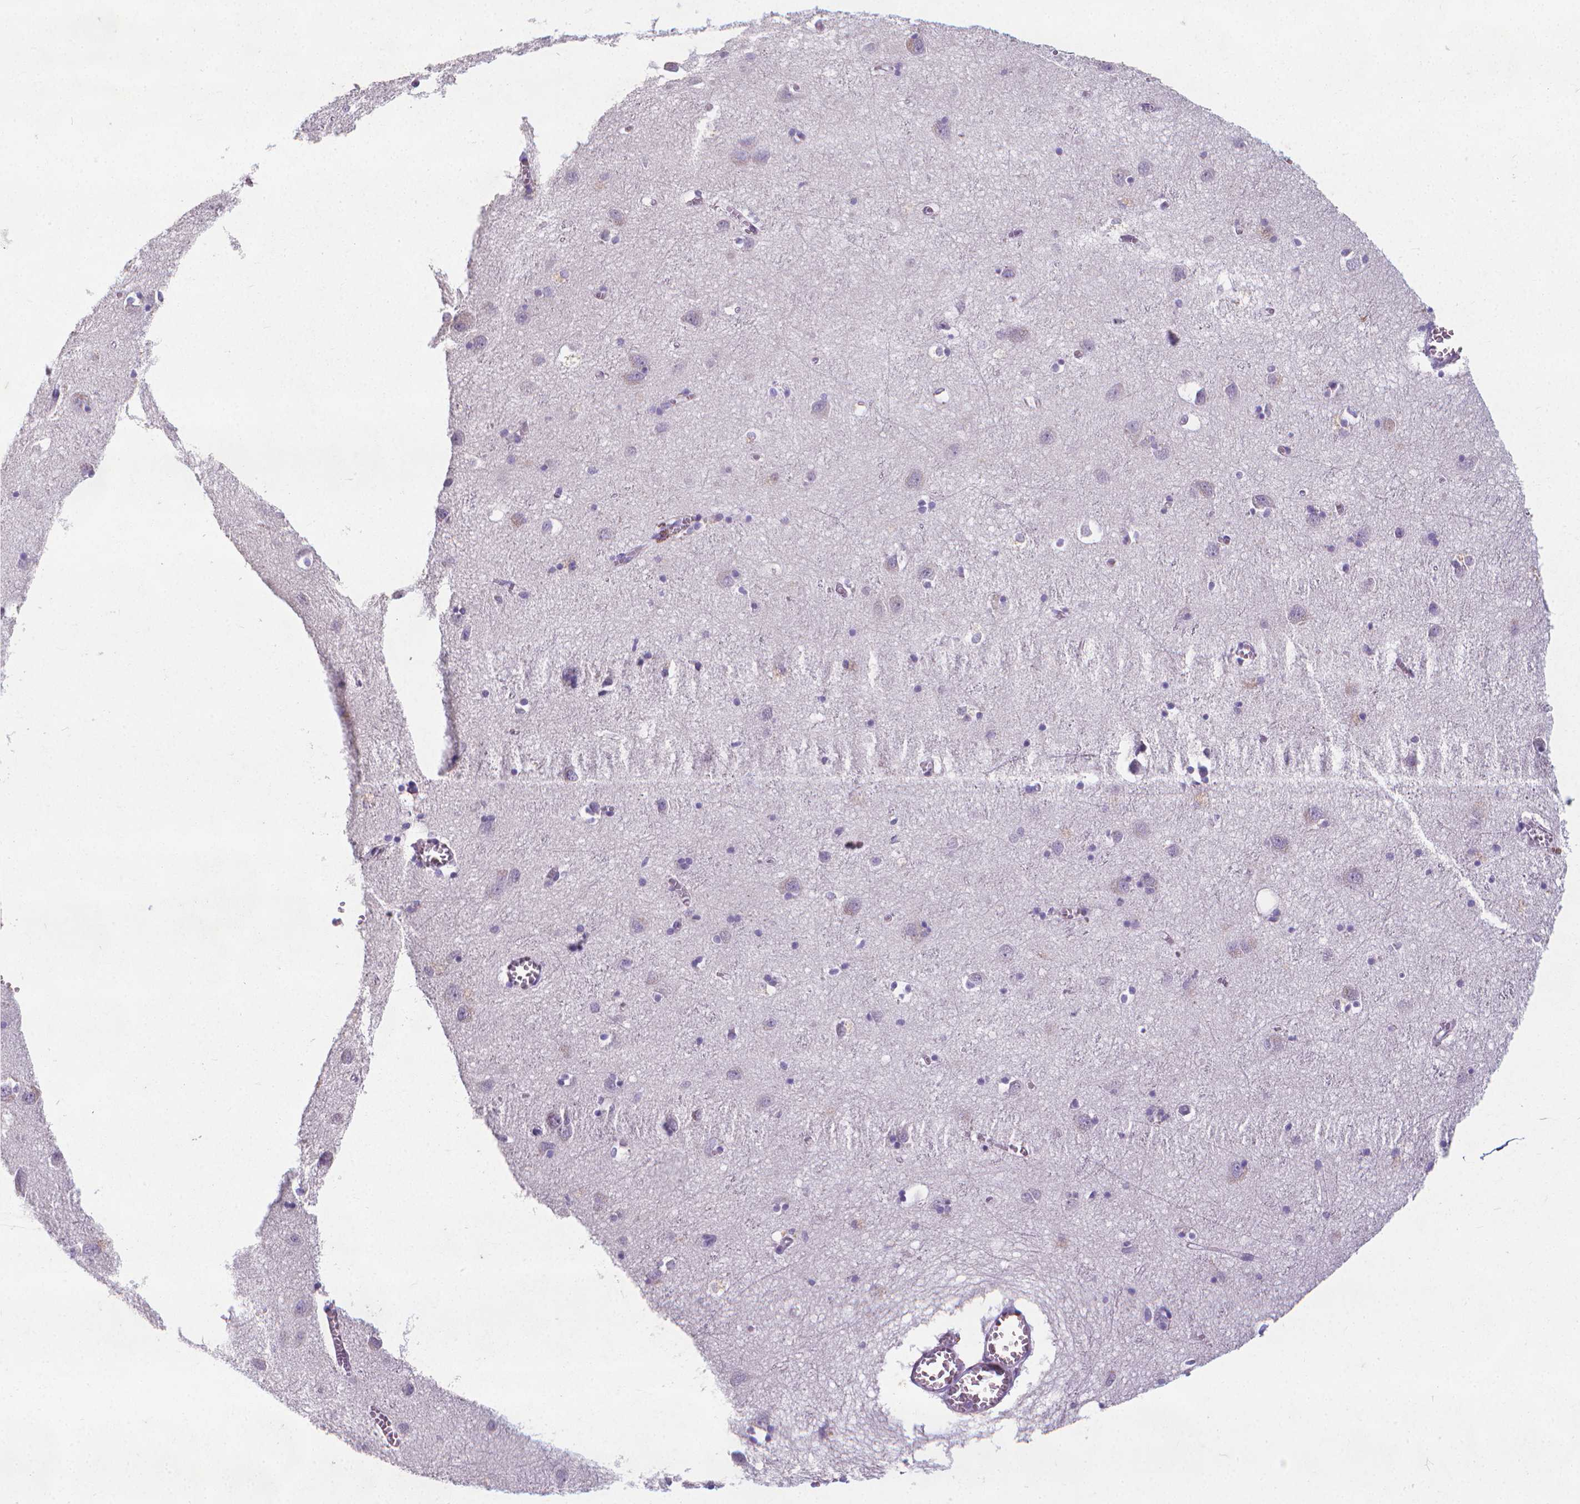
{"staining": {"intensity": "negative", "quantity": "none", "location": "none"}, "tissue": "cerebral cortex", "cell_type": "Endothelial cells", "image_type": "normal", "snomed": [{"axis": "morphology", "description": "Normal tissue, NOS"}, {"axis": "topography", "description": "Cerebral cortex"}], "caption": "The histopathology image exhibits no staining of endothelial cells in unremarkable cerebral cortex. The staining was performed using DAB (3,3'-diaminobenzidine) to visualize the protein expression in brown, while the nuclei were stained in blue with hematoxylin (Magnification: 20x).", "gene": "XPNPEP2", "patient": {"sex": "male", "age": 70}}